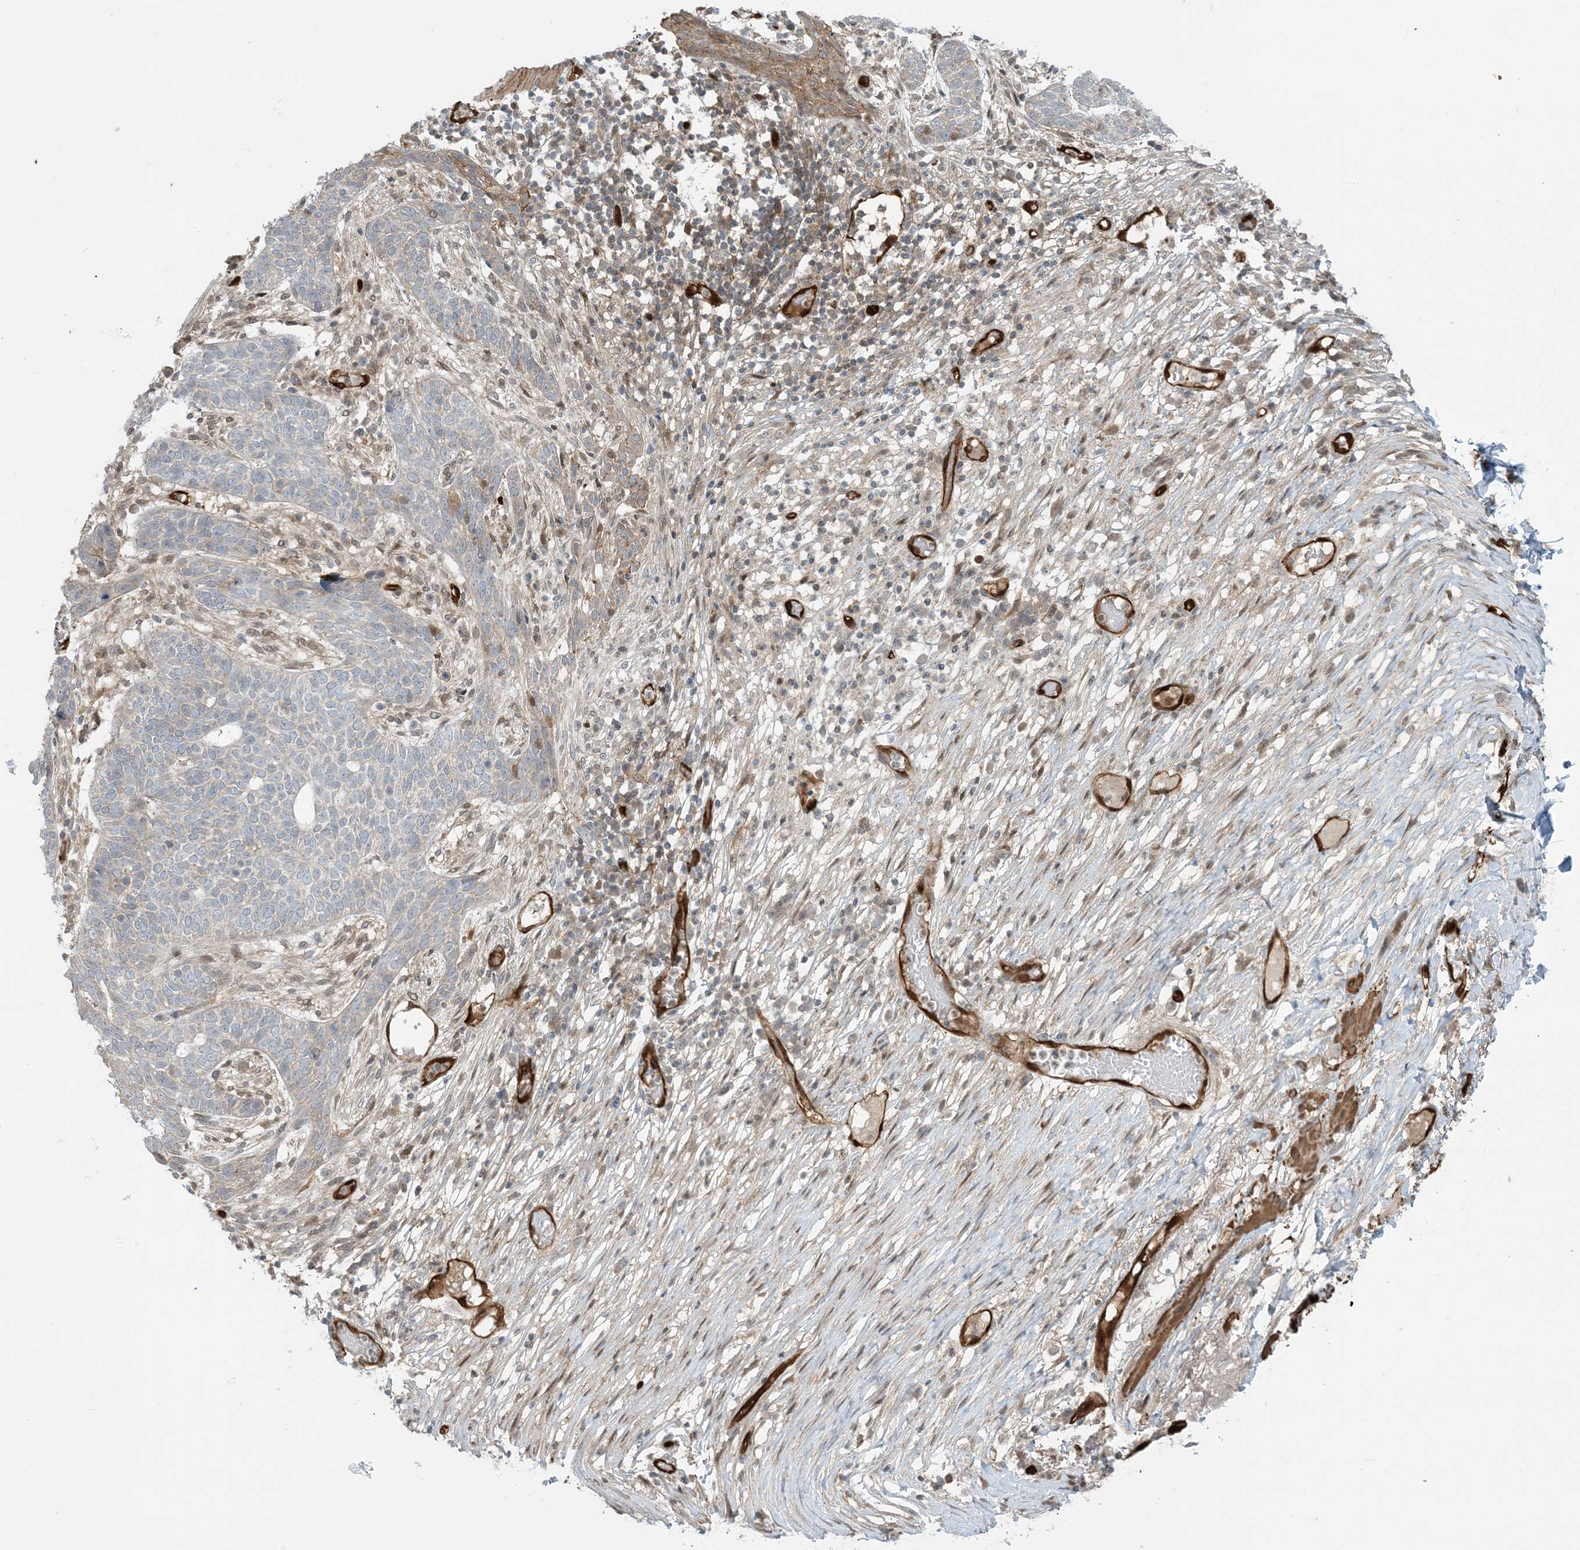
{"staining": {"intensity": "weak", "quantity": "<25%", "location": "cytoplasmic/membranous"}, "tissue": "skin cancer", "cell_type": "Tumor cells", "image_type": "cancer", "snomed": [{"axis": "morphology", "description": "Normal tissue, NOS"}, {"axis": "morphology", "description": "Basal cell carcinoma"}, {"axis": "topography", "description": "Skin"}], "caption": "Tumor cells are negative for protein expression in human skin cancer (basal cell carcinoma). (DAB immunohistochemistry, high magnification).", "gene": "PPM1F", "patient": {"sex": "male", "age": 64}}